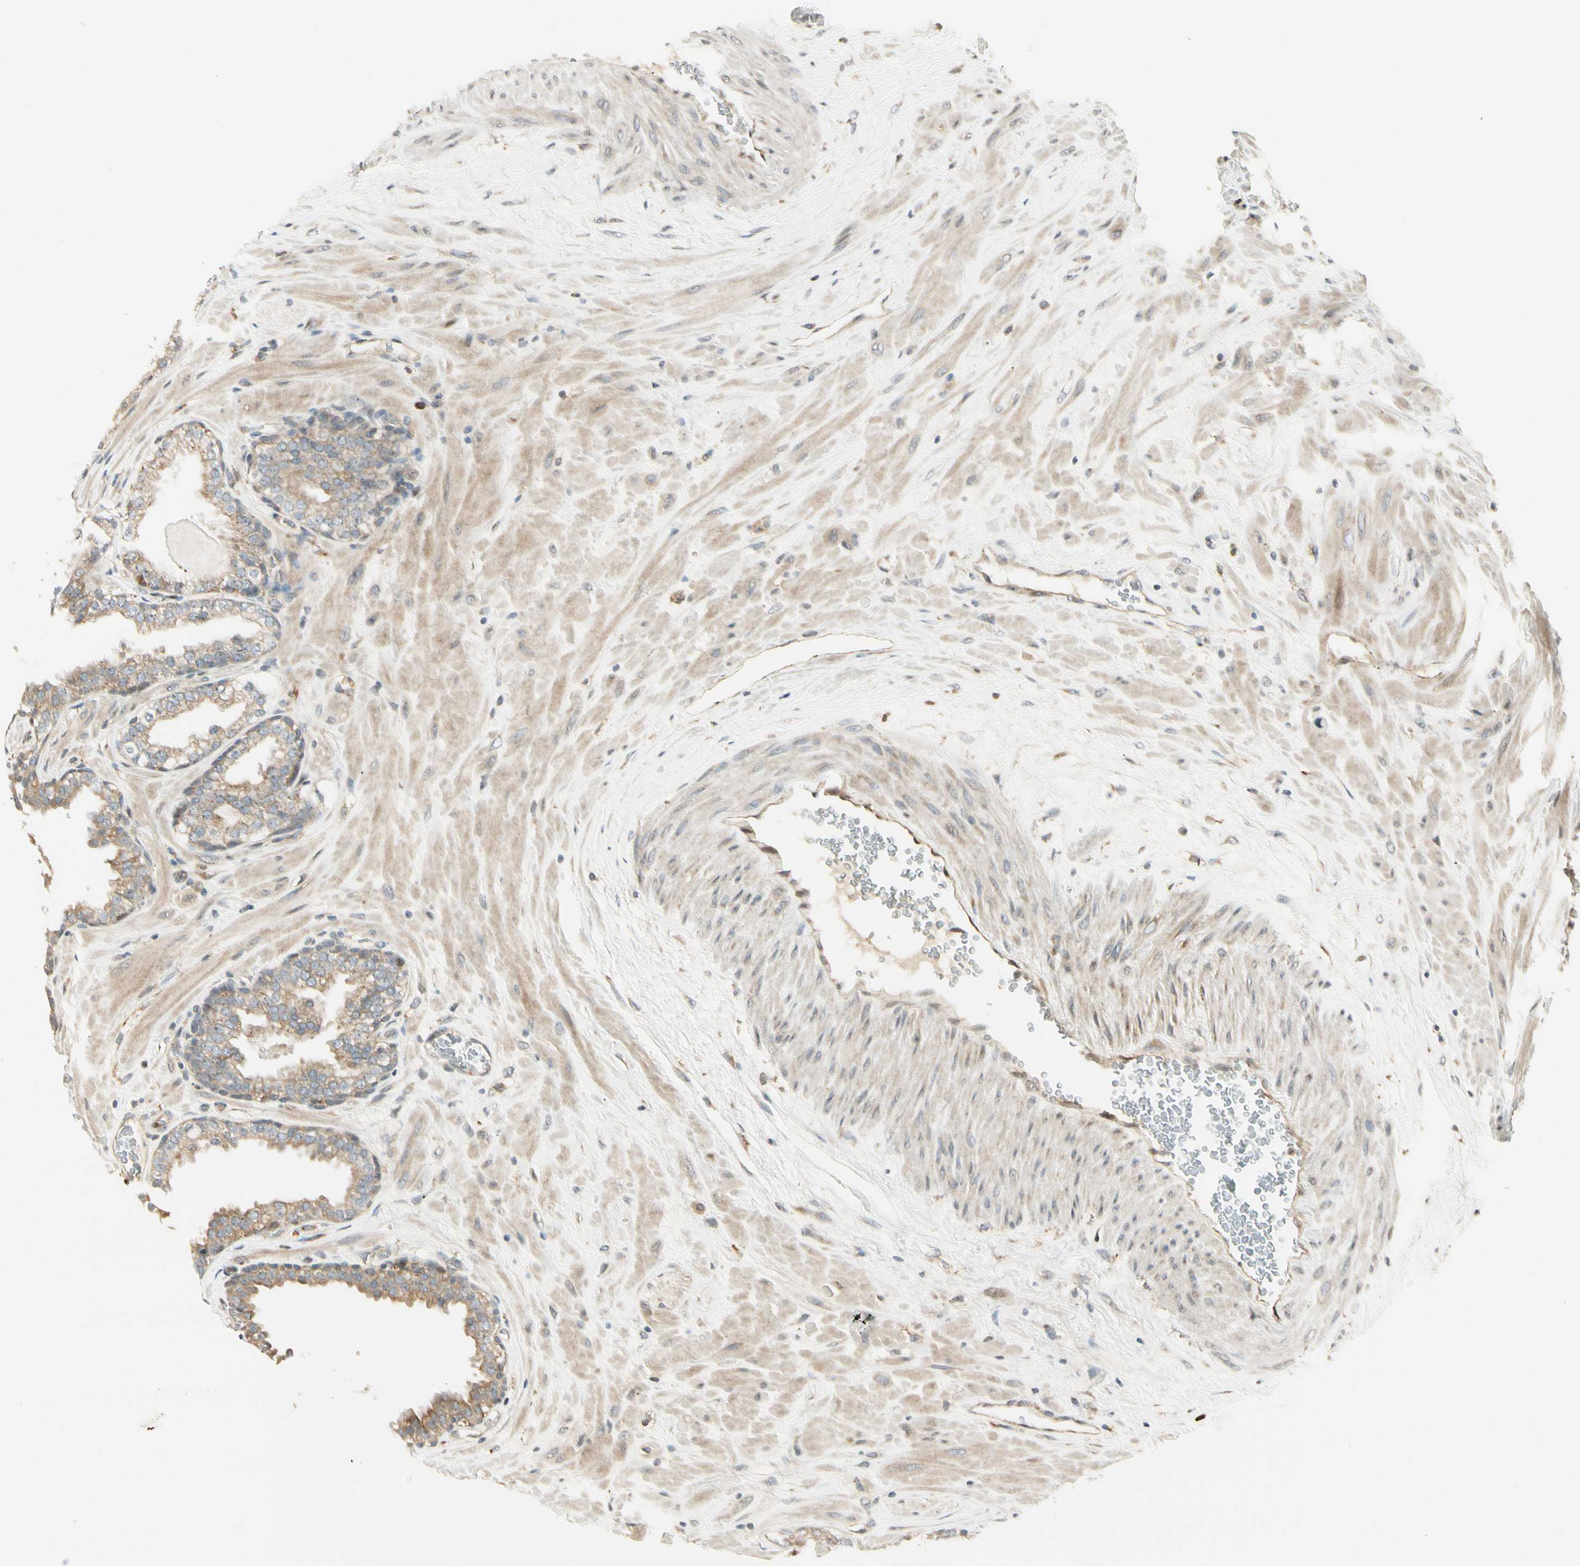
{"staining": {"intensity": "moderate", "quantity": ">75%", "location": "cytoplasmic/membranous"}, "tissue": "prostate", "cell_type": "Glandular cells", "image_type": "normal", "snomed": [{"axis": "morphology", "description": "Normal tissue, NOS"}, {"axis": "topography", "description": "Prostate"}], "caption": "This is a micrograph of IHC staining of unremarkable prostate, which shows moderate staining in the cytoplasmic/membranous of glandular cells.", "gene": "FNDC3B", "patient": {"sex": "male", "age": 51}}